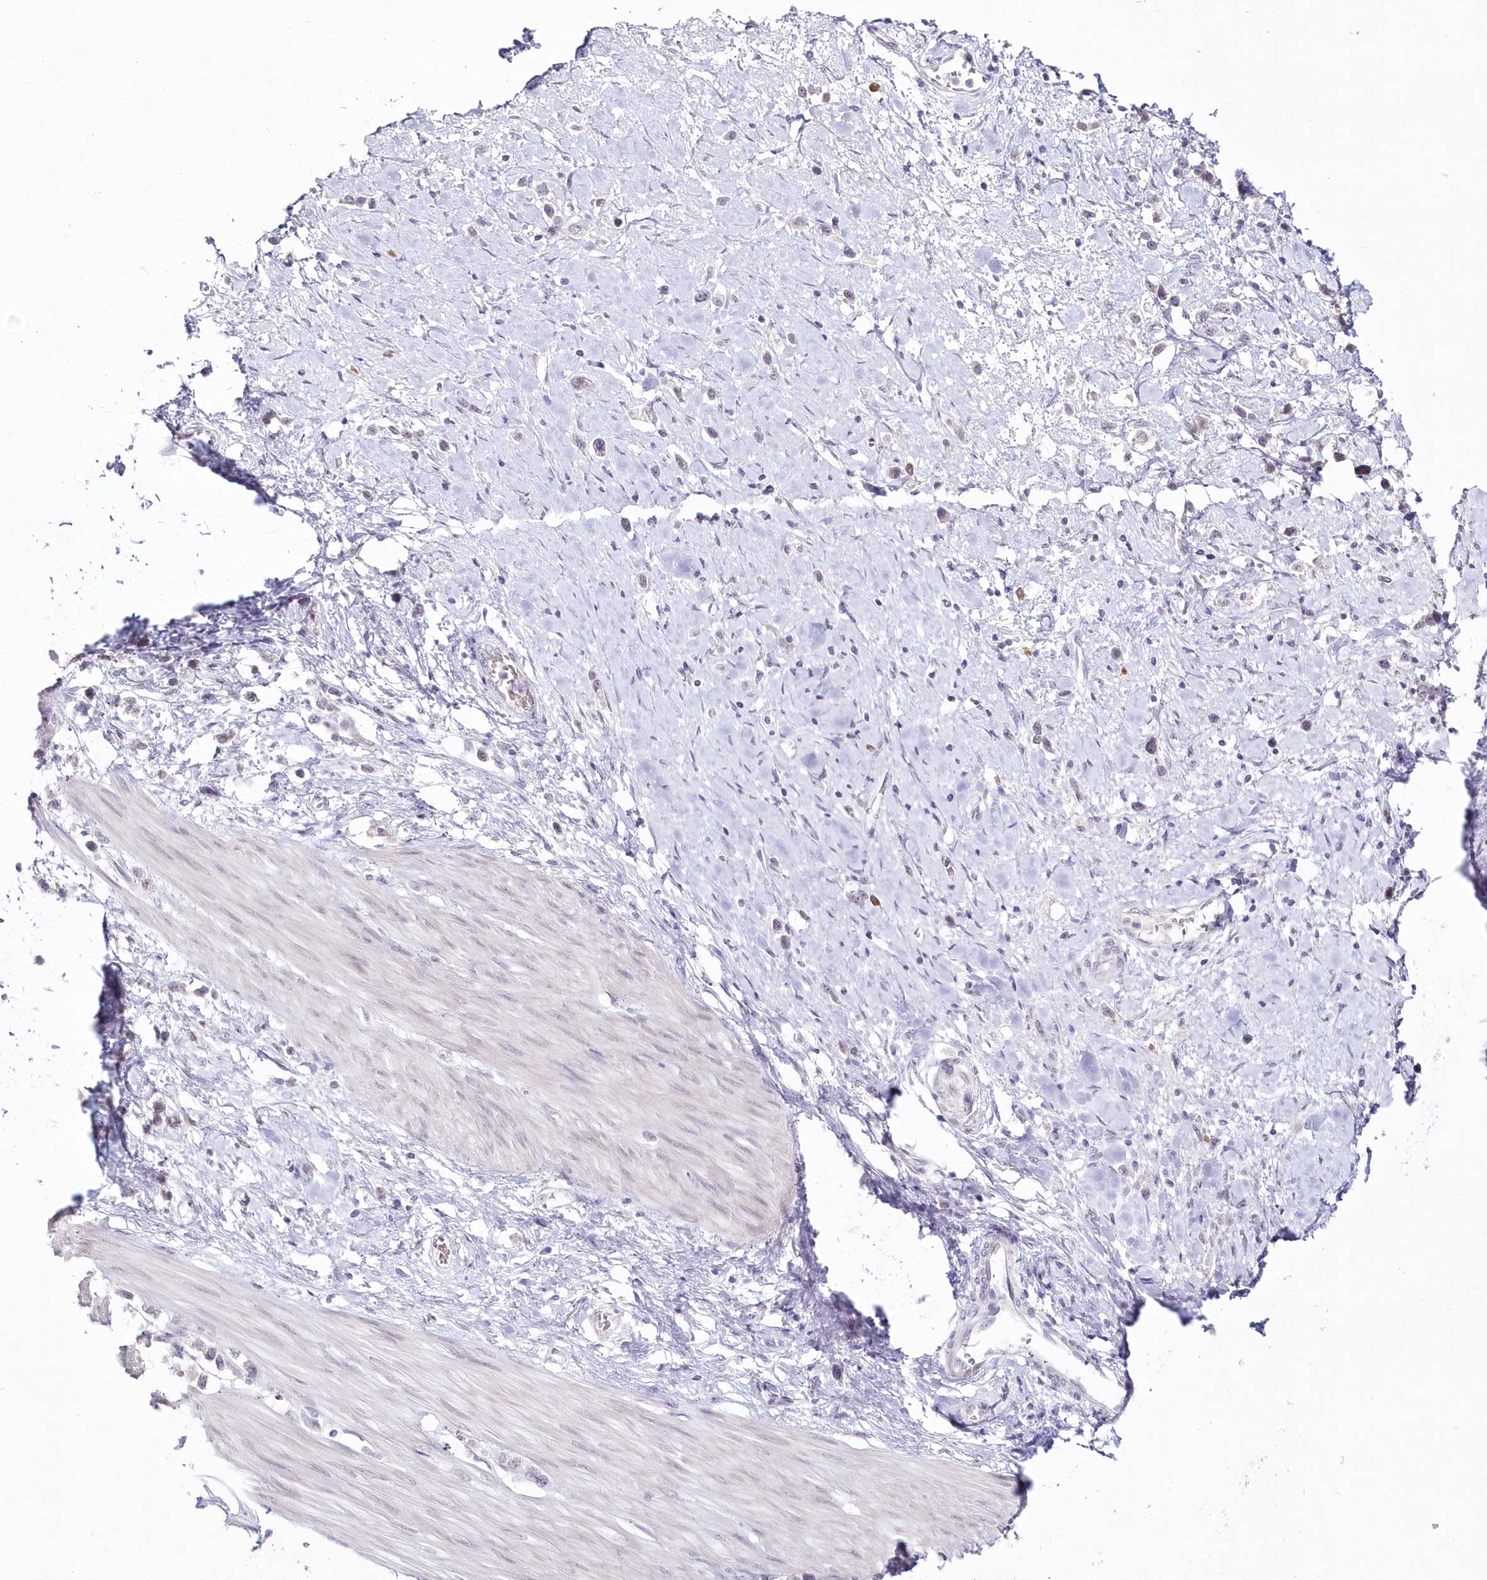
{"staining": {"intensity": "negative", "quantity": "none", "location": "none"}, "tissue": "stomach cancer", "cell_type": "Tumor cells", "image_type": "cancer", "snomed": [{"axis": "morphology", "description": "Adenocarcinoma, NOS"}, {"axis": "topography", "description": "Stomach"}], "caption": "Tumor cells show no significant expression in stomach adenocarcinoma. (DAB (3,3'-diaminobenzidine) immunohistochemistry, high magnification).", "gene": "HYCC2", "patient": {"sex": "female", "age": 65}}